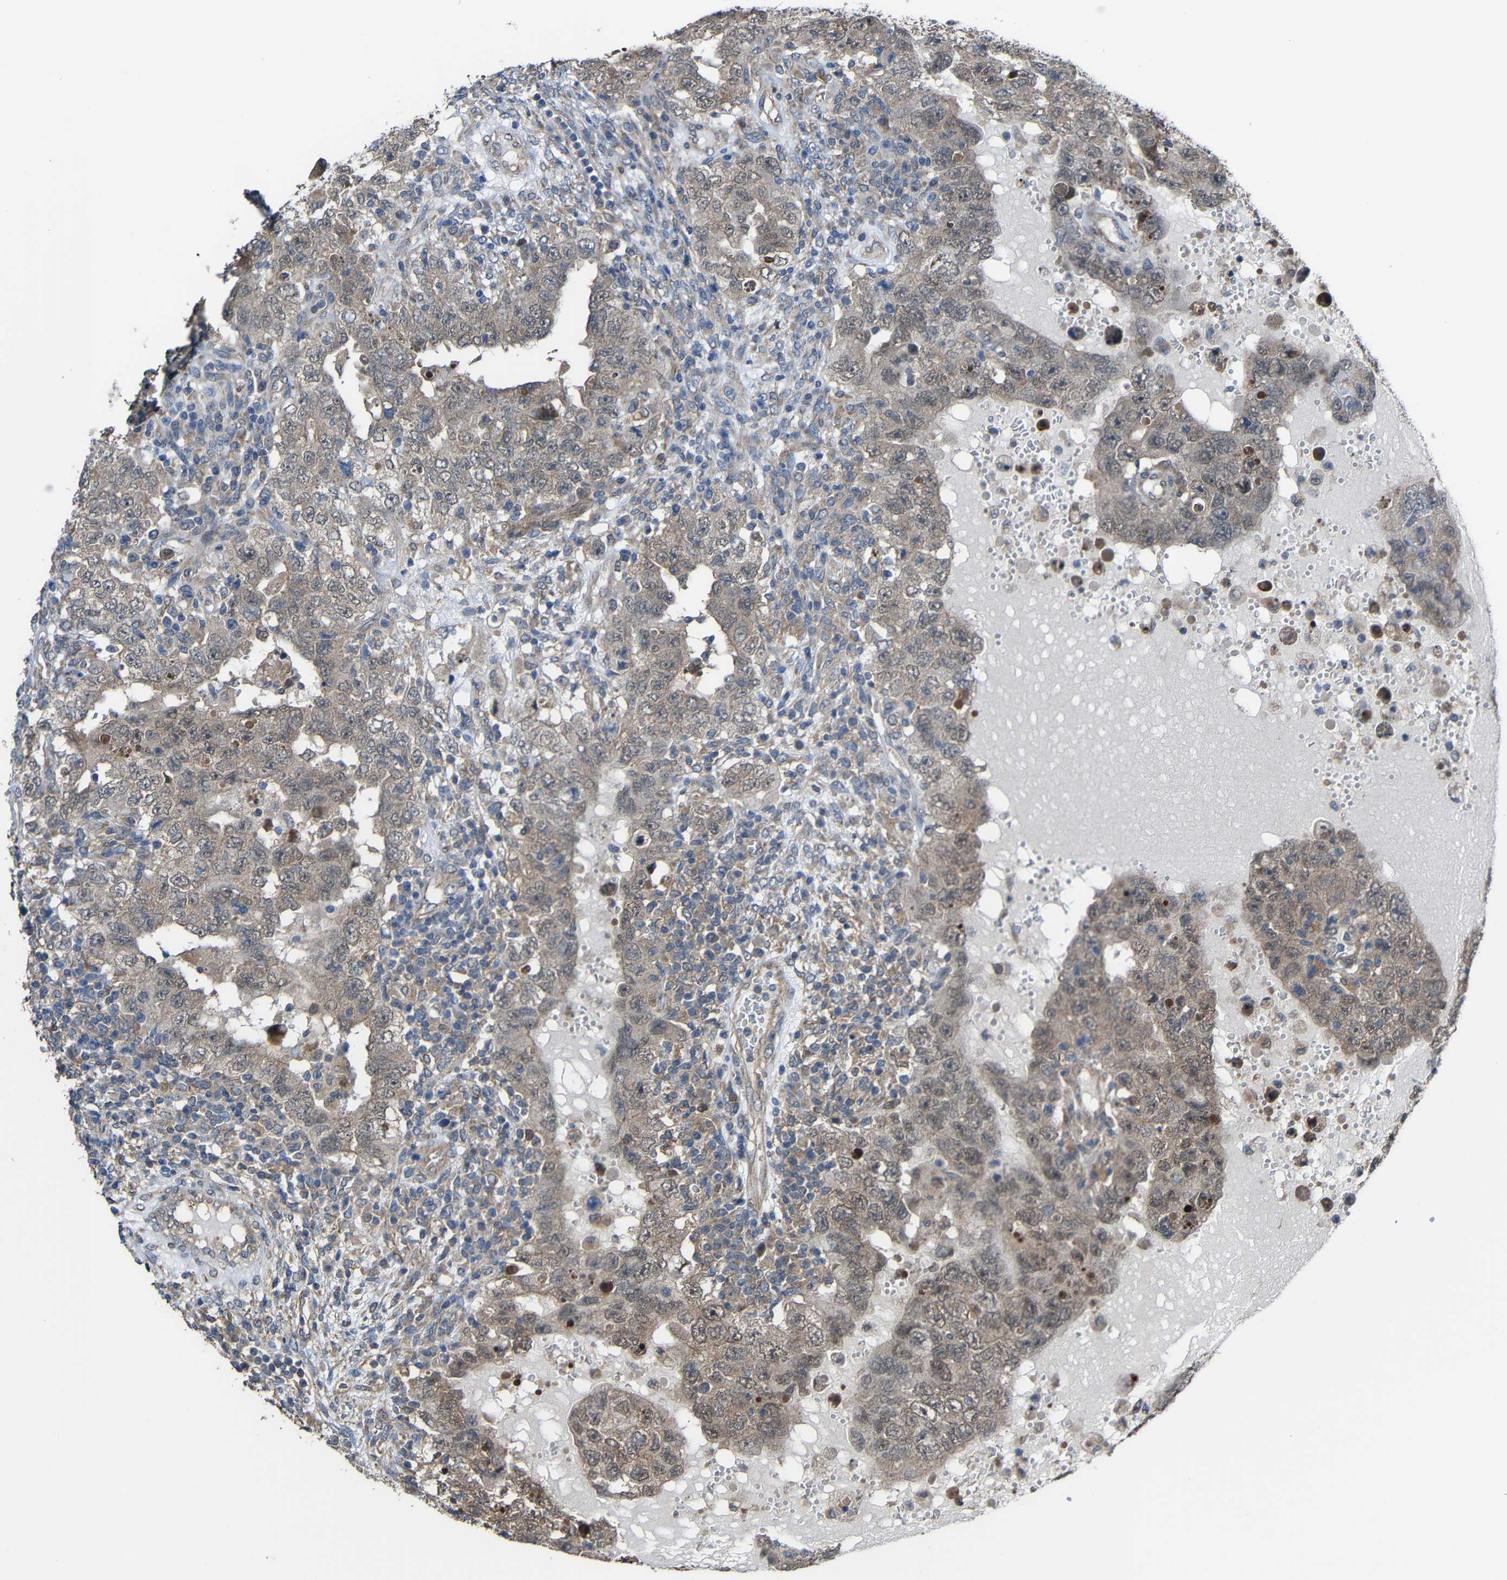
{"staining": {"intensity": "weak", "quantity": ">75%", "location": "cytoplasmic/membranous"}, "tissue": "testis cancer", "cell_type": "Tumor cells", "image_type": "cancer", "snomed": [{"axis": "morphology", "description": "Carcinoma, Embryonal, NOS"}, {"axis": "topography", "description": "Testis"}], "caption": "This is a photomicrograph of immunohistochemistry staining of testis cancer (embryonal carcinoma), which shows weak expression in the cytoplasmic/membranous of tumor cells.", "gene": "CHST9", "patient": {"sex": "male", "age": 26}}